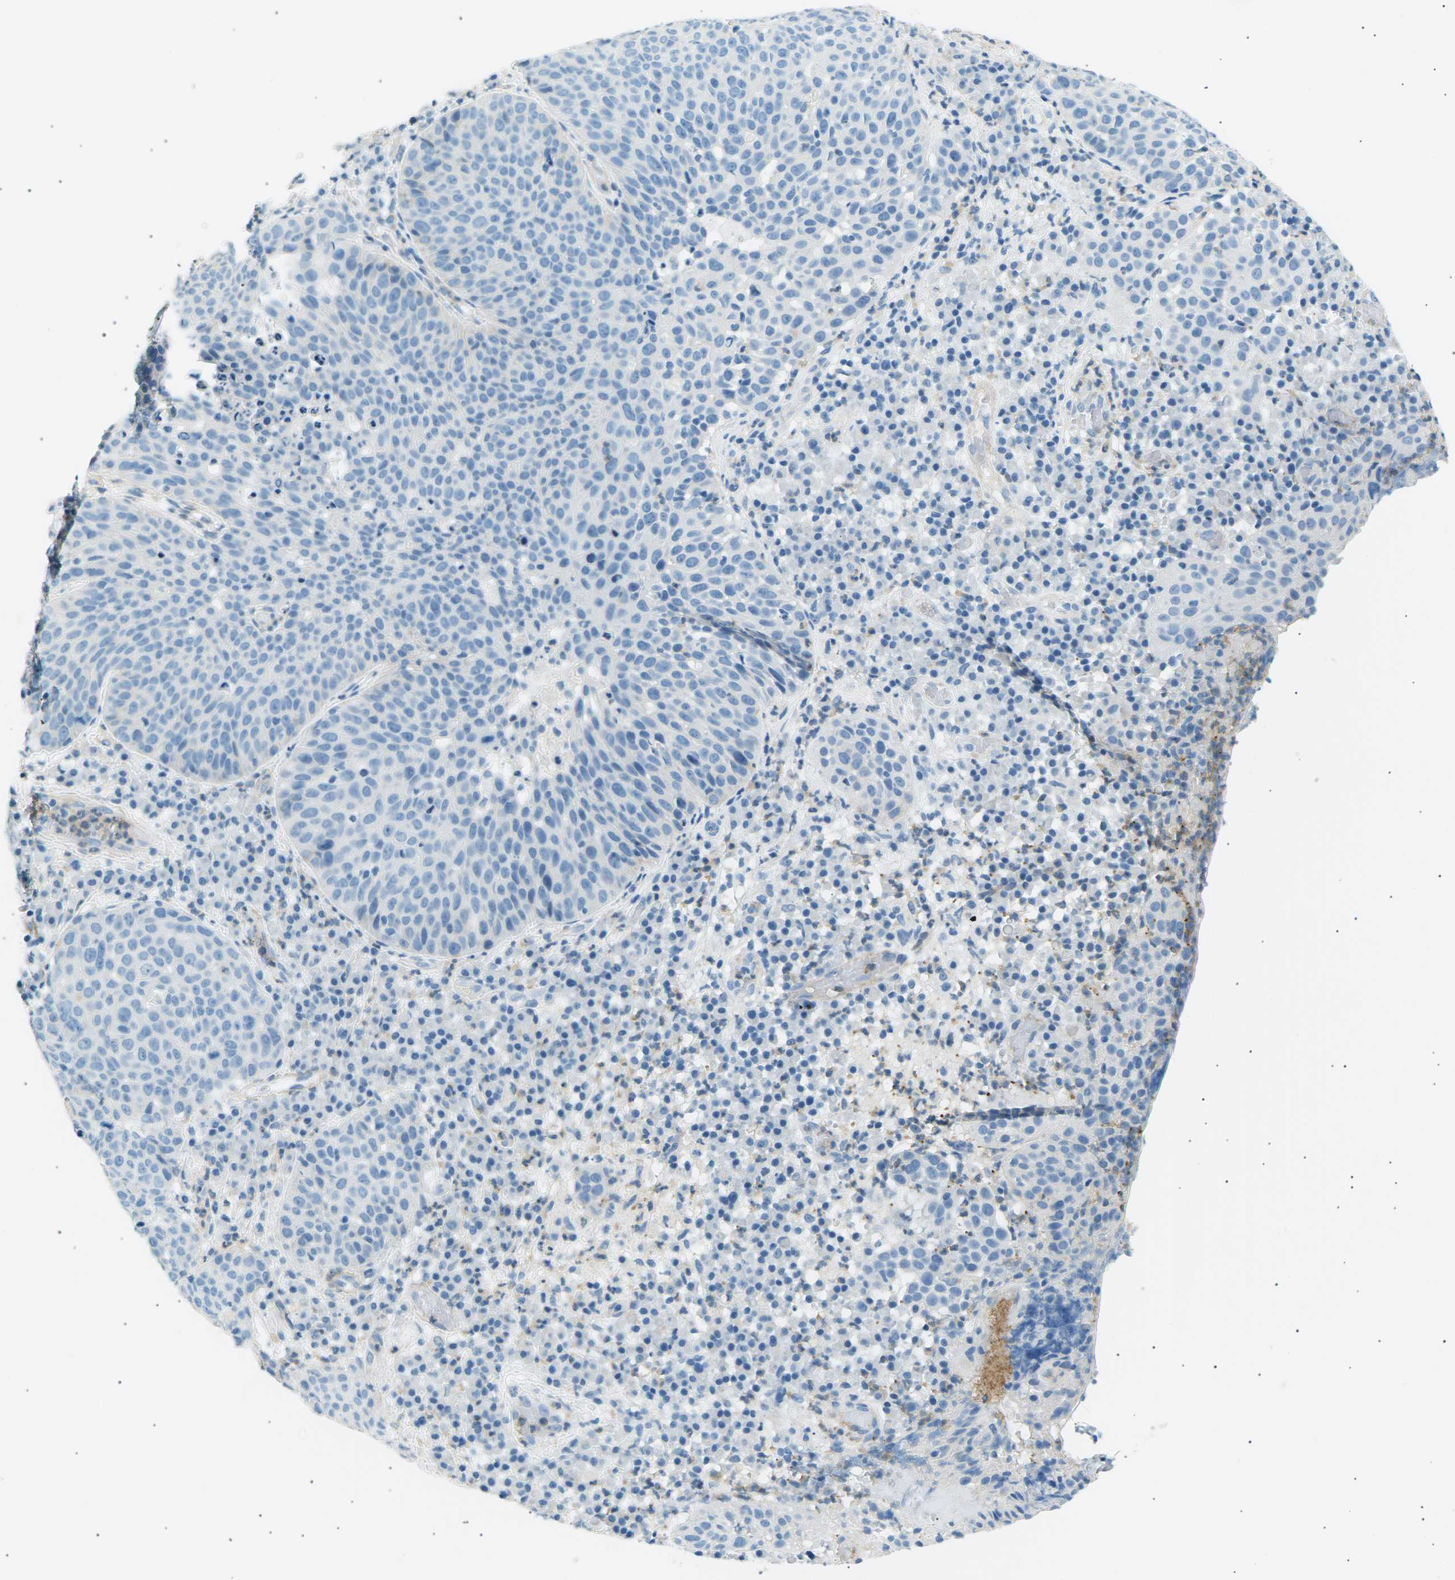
{"staining": {"intensity": "negative", "quantity": "none", "location": "none"}, "tissue": "skin cancer", "cell_type": "Tumor cells", "image_type": "cancer", "snomed": [{"axis": "morphology", "description": "Squamous cell carcinoma in situ, NOS"}, {"axis": "morphology", "description": "Squamous cell carcinoma, NOS"}, {"axis": "topography", "description": "Skin"}], "caption": "This histopathology image is of skin squamous cell carcinoma stained with immunohistochemistry to label a protein in brown with the nuclei are counter-stained blue. There is no positivity in tumor cells.", "gene": "SEPTIN5", "patient": {"sex": "male", "age": 93}}